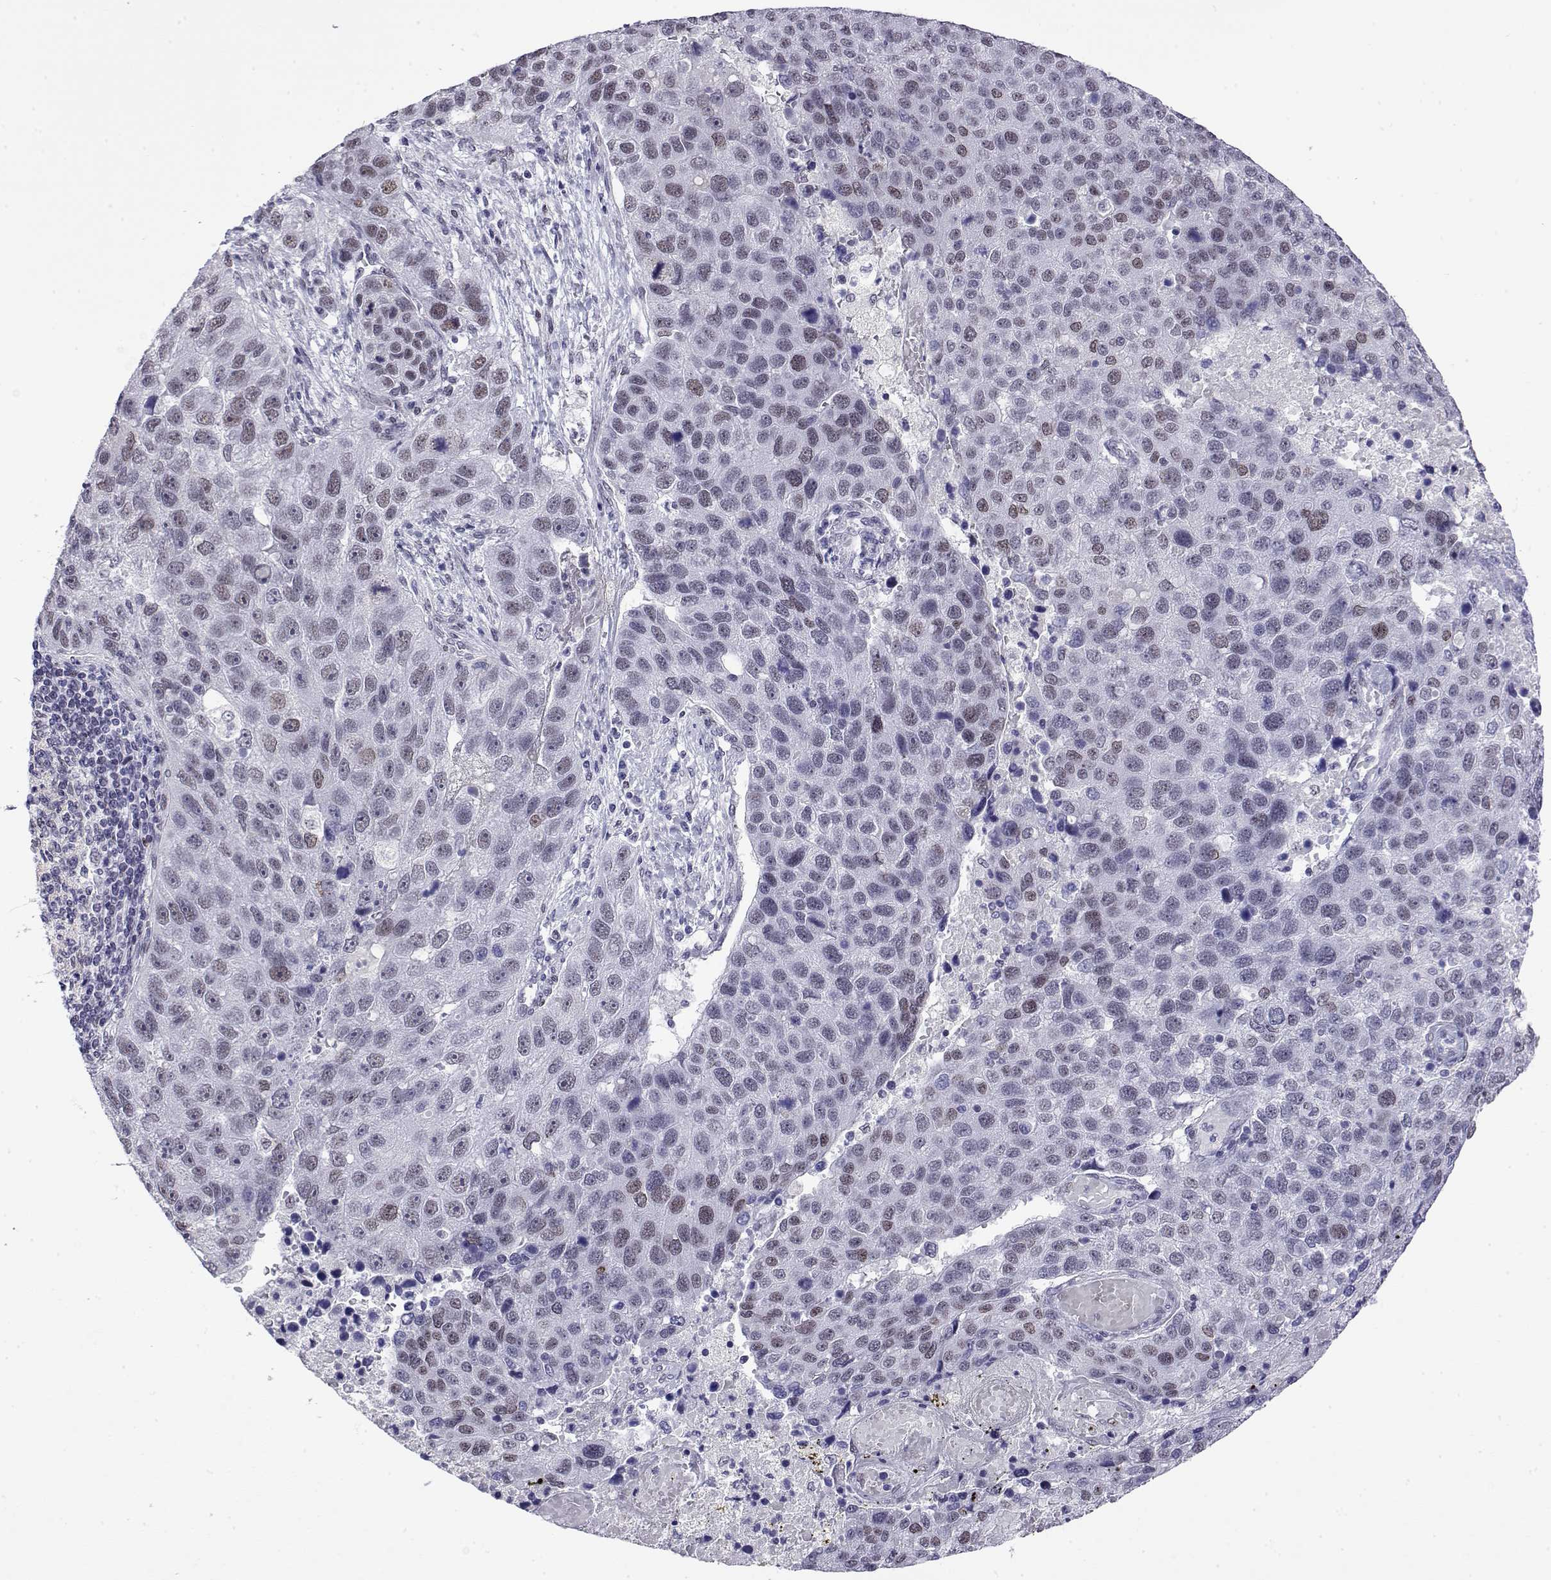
{"staining": {"intensity": "weak", "quantity": "<25%", "location": "nuclear"}, "tissue": "pancreatic cancer", "cell_type": "Tumor cells", "image_type": "cancer", "snomed": [{"axis": "morphology", "description": "Adenocarcinoma, NOS"}, {"axis": "topography", "description": "Pancreas"}], "caption": "This histopathology image is of pancreatic adenocarcinoma stained with immunohistochemistry to label a protein in brown with the nuclei are counter-stained blue. There is no staining in tumor cells.", "gene": "POLDIP3", "patient": {"sex": "female", "age": 61}}